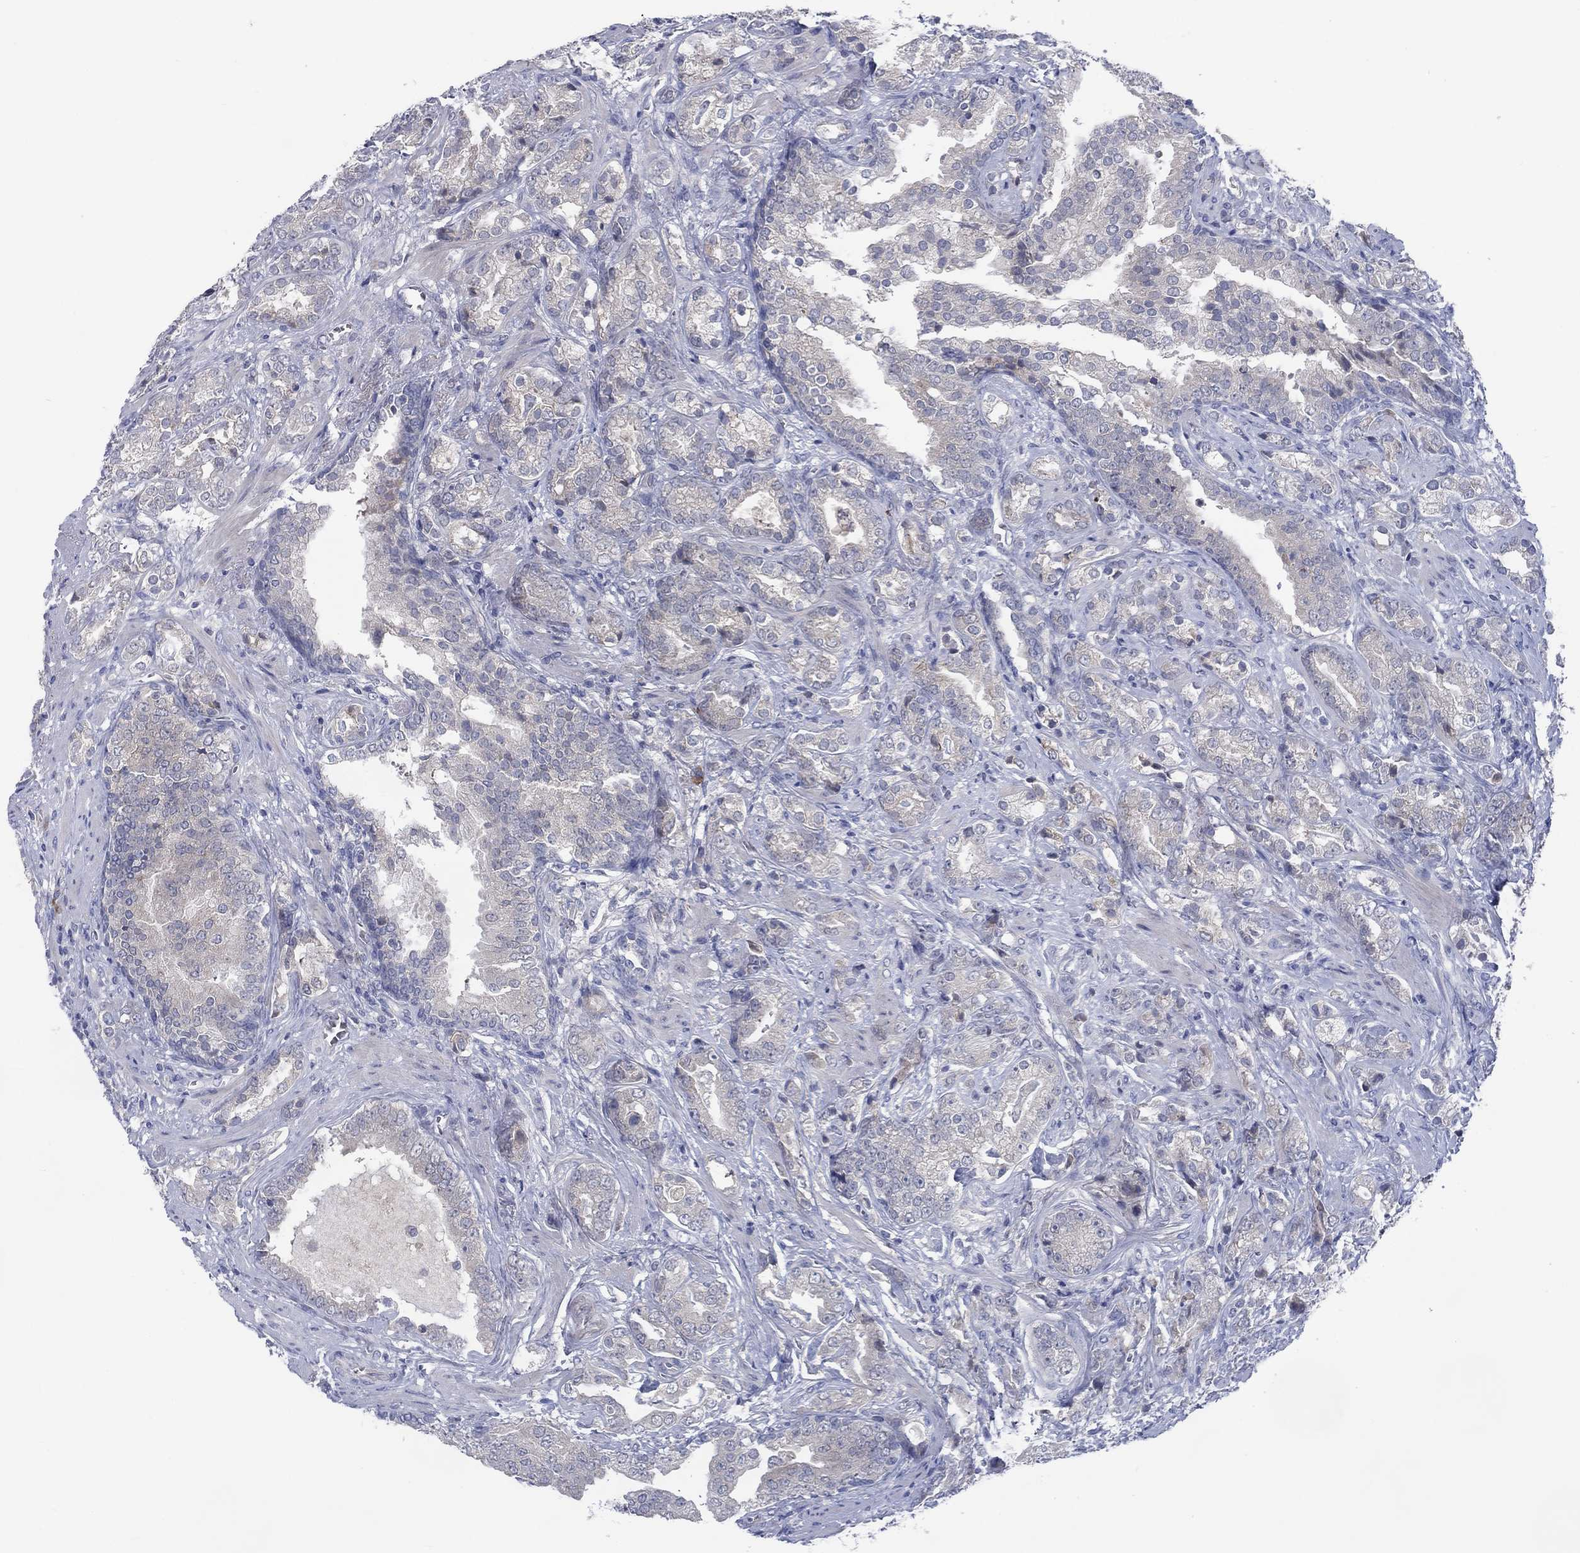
{"staining": {"intensity": "negative", "quantity": "none", "location": "none"}, "tissue": "prostate cancer", "cell_type": "Tumor cells", "image_type": "cancer", "snomed": [{"axis": "morphology", "description": "Adenocarcinoma, NOS"}, {"axis": "topography", "description": "Prostate"}], "caption": "Tumor cells show no significant positivity in prostate adenocarcinoma. (Stains: DAB immunohistochemistry (IHC) with hematoxylin counter stain, Microscopy: brightfield microscopy at high magnification).", "gene": "CACNA1A", "patient": {"sex": "male", "age": 57}}